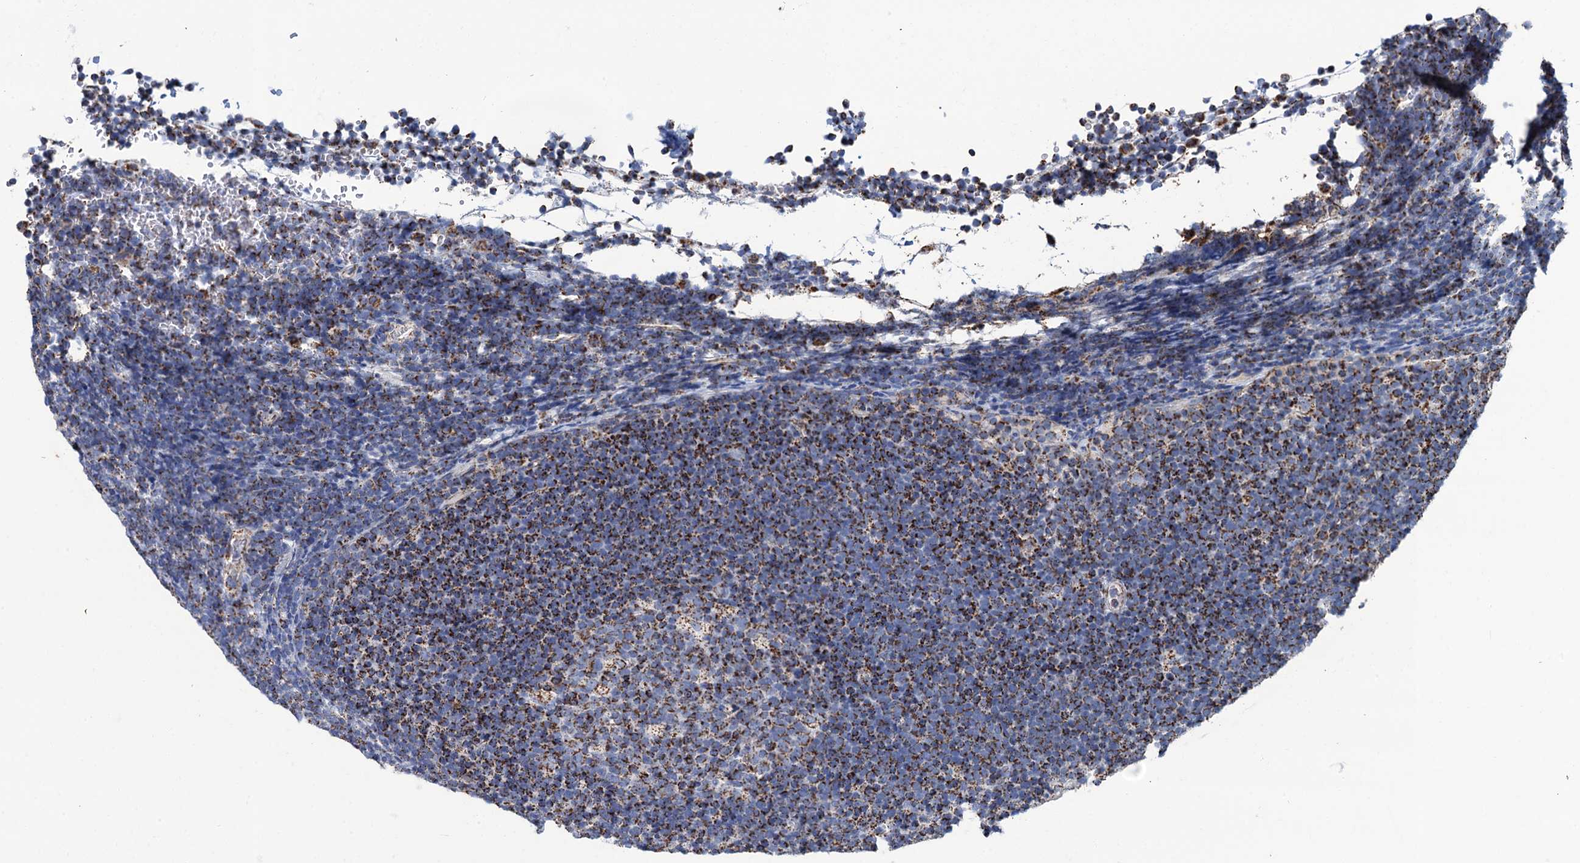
{"staining": {"intensity": "strong", "quantity": "25%-75%", "location": "cytoplasmic/membranous"}, "tissue": "lymphoma", "cell_type": "Tumor cells", "image_type": "cancer", "snomed": [{"axis": "morphology", "description": "Malignant lymphoma, non-Hodgkin's type, High grade"}, {"axis": "topography", "description": "Lymph node"}], "caption": "IHC (DAB (3,3'-diaminobenzidine)) staining of high-grade malignant lymphoma, non-Hodgkin's type demonstrates strong cytoplasmic/membranous protein staining in approximately 25%-75% of tumor cells.", "gene": "IVD", "patient": {"sex": "male", "age": 13}}